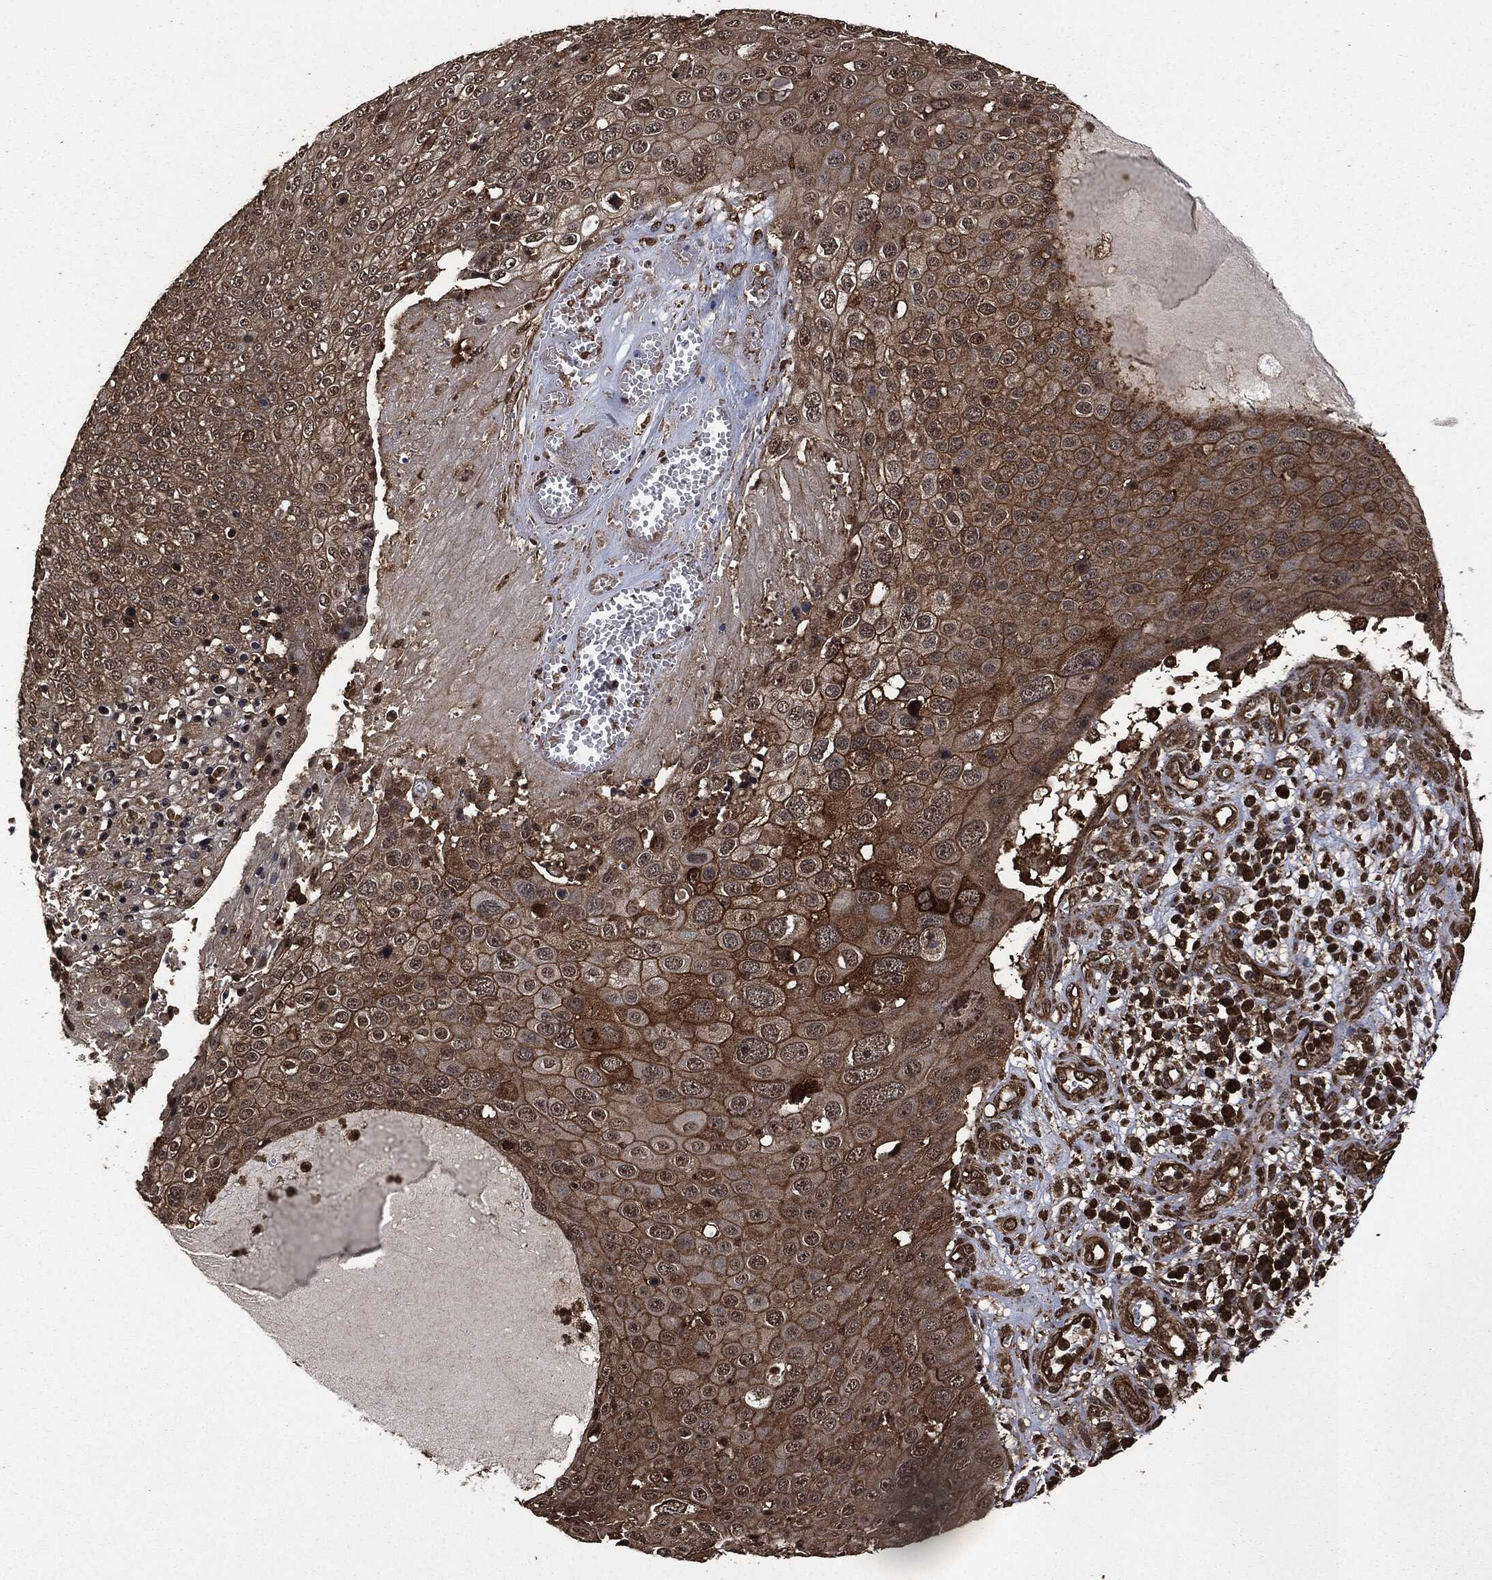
{"staining": {"intensity": "moderate", "quantity": ">75%", "location": "cytoplasmic/membranous"}, "tissue": "skin cancer", "cell_type": "Tumor cells", "image_type": "cancer", "snomed": [{"axis": "morphology", "description": "Squamous cell carcinoma, NOS"}, {"axis": "topography", "description": "Skin"}], "caption": "IHC histopathology image of human skin cancer stained for a protein (brown), which exhibits medium levels of moderate cytoplasmic/membranous positivity in about >75% of tumor cells.", "gene": "HRAS", "patient": {"sex": "male", "age": 71}}